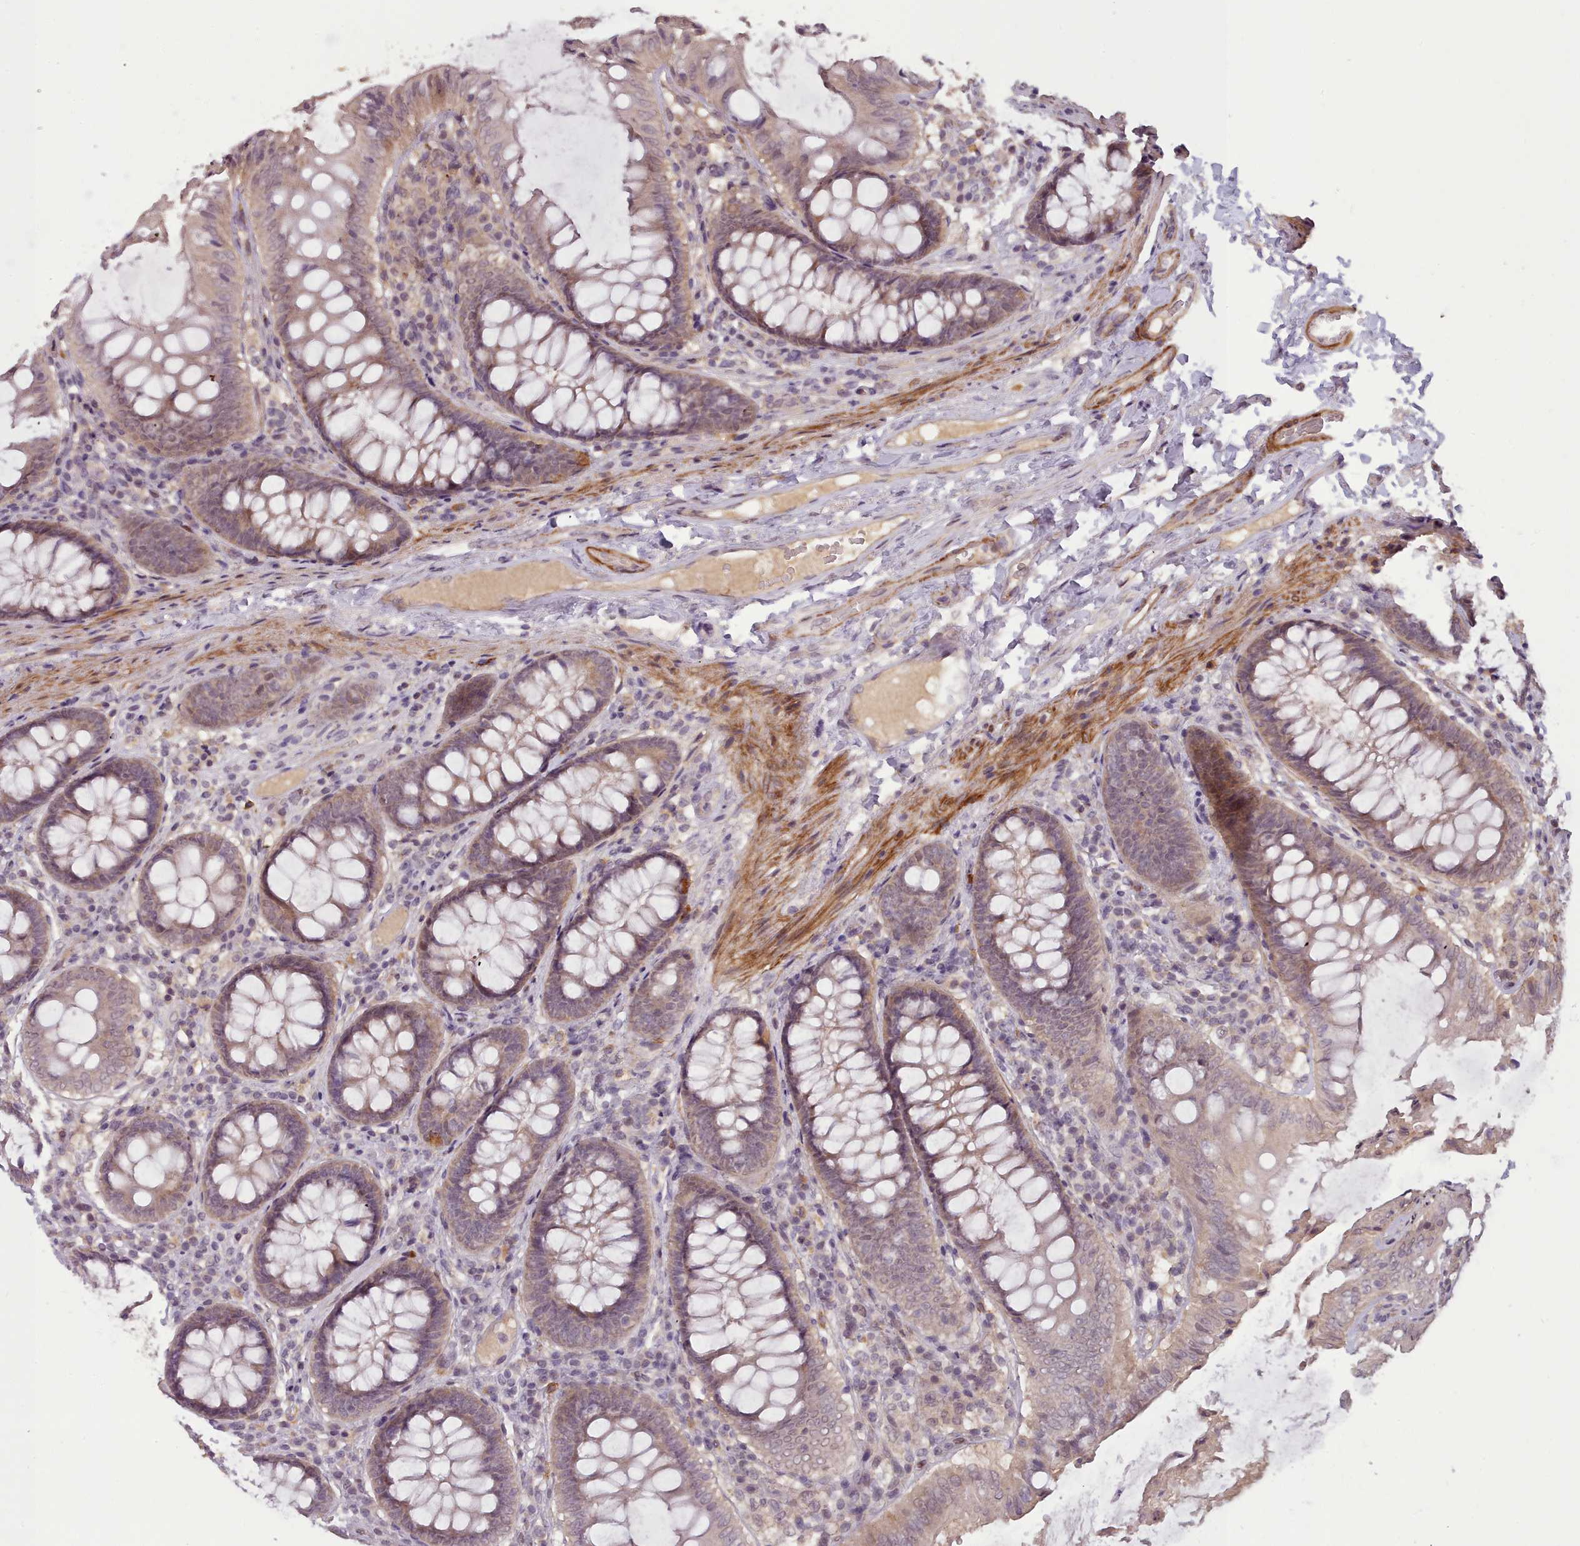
{"staining": {"intensity": "moderate", "quantity": ">75%", "location": "cytoplasmic/membranous,nuclear"}, "tissue": "colon", "cell_type": "Endothelial cells", "image_type": "normal", "snomed": [{"axis": "morphology", "description": "Normal tissue, NOS"}, {"axis": "topography", "description": "Colon"}], "caption": "This is a photomicrograph of immunohistochemistry staining of unremarkable colon, which shows moderate staining in the cytoplasmic/membranous,nuclear of endothelial cells.", "gene": "CDC6", "patient": {"sex": "male", "age": 84}}